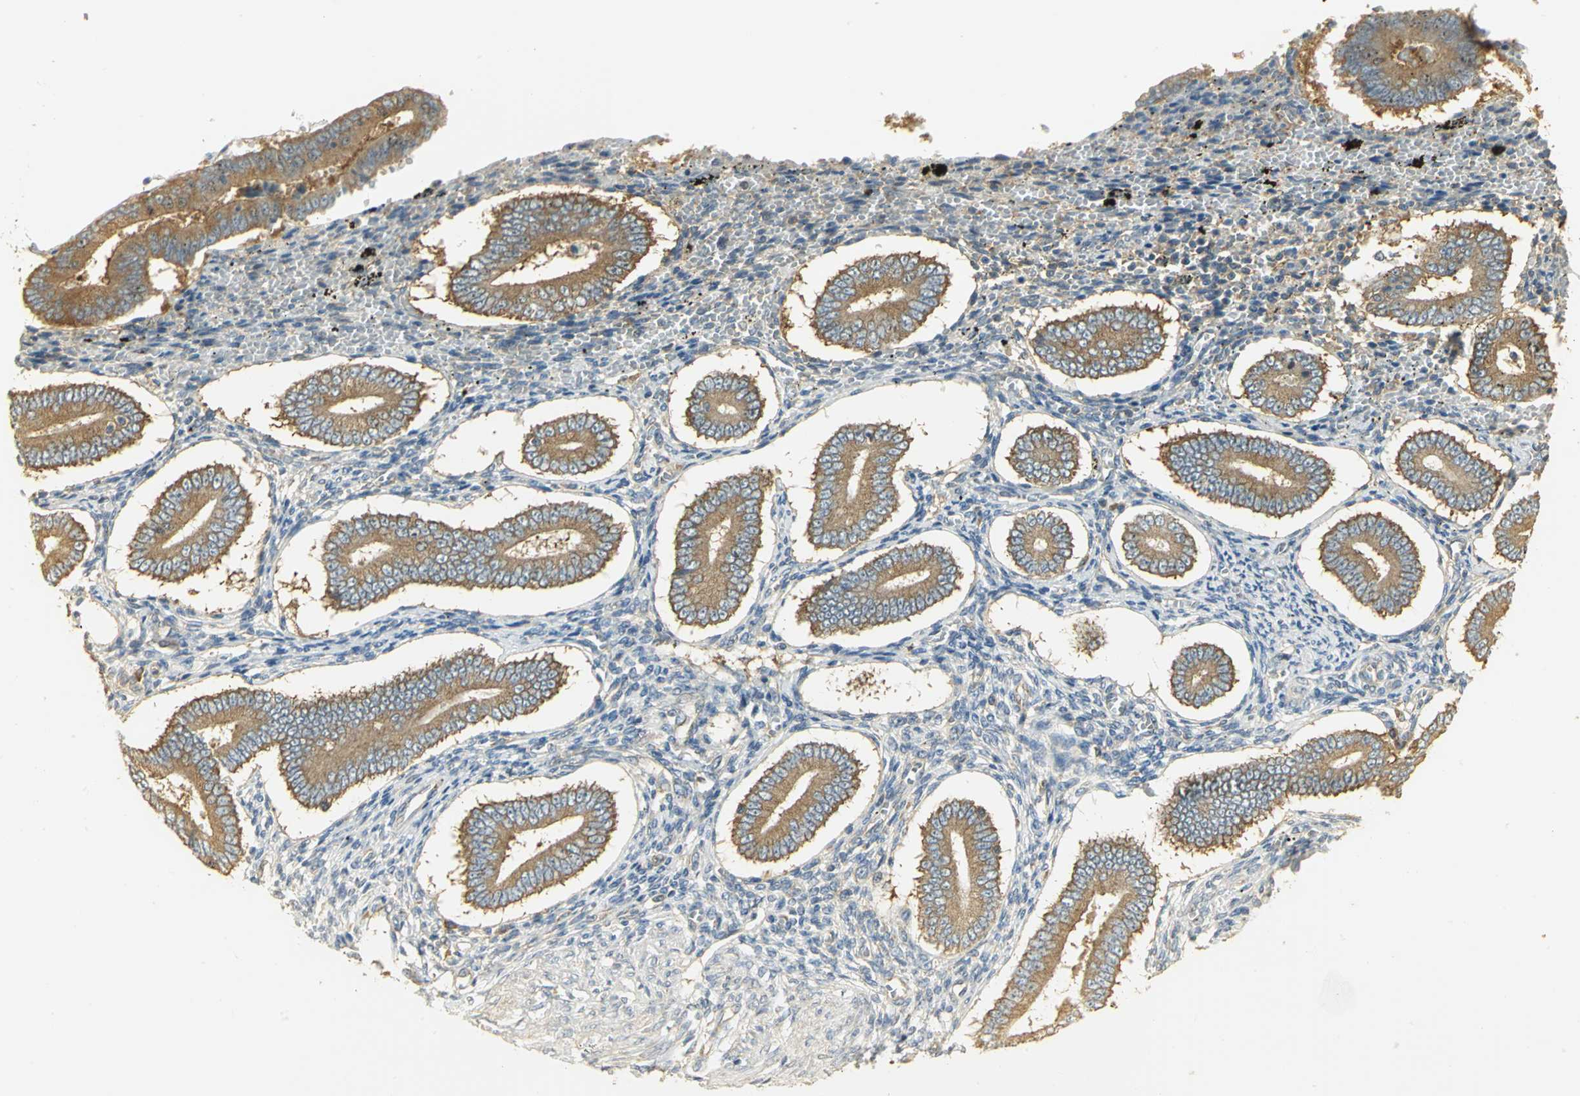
{"staining": {"intensity": "weak", "quantity": "<25%", "location": "cytoplasmic/membranous"}, "tissue": "endometrium", "cell_type": "Cells in endometrial stroma", "image_type": "normal", "snomed": [{"axis": "morphology", "description": "Normal tissue, NOS"}, {"axis": "topography", "description": "Endometrium"}], "caption": "This is an IHC image of normal human endometrium. There is no staining in cells in endometrial stroma.", "gene": "RARS1", "patient": {"sex": "female", "age": 42}}